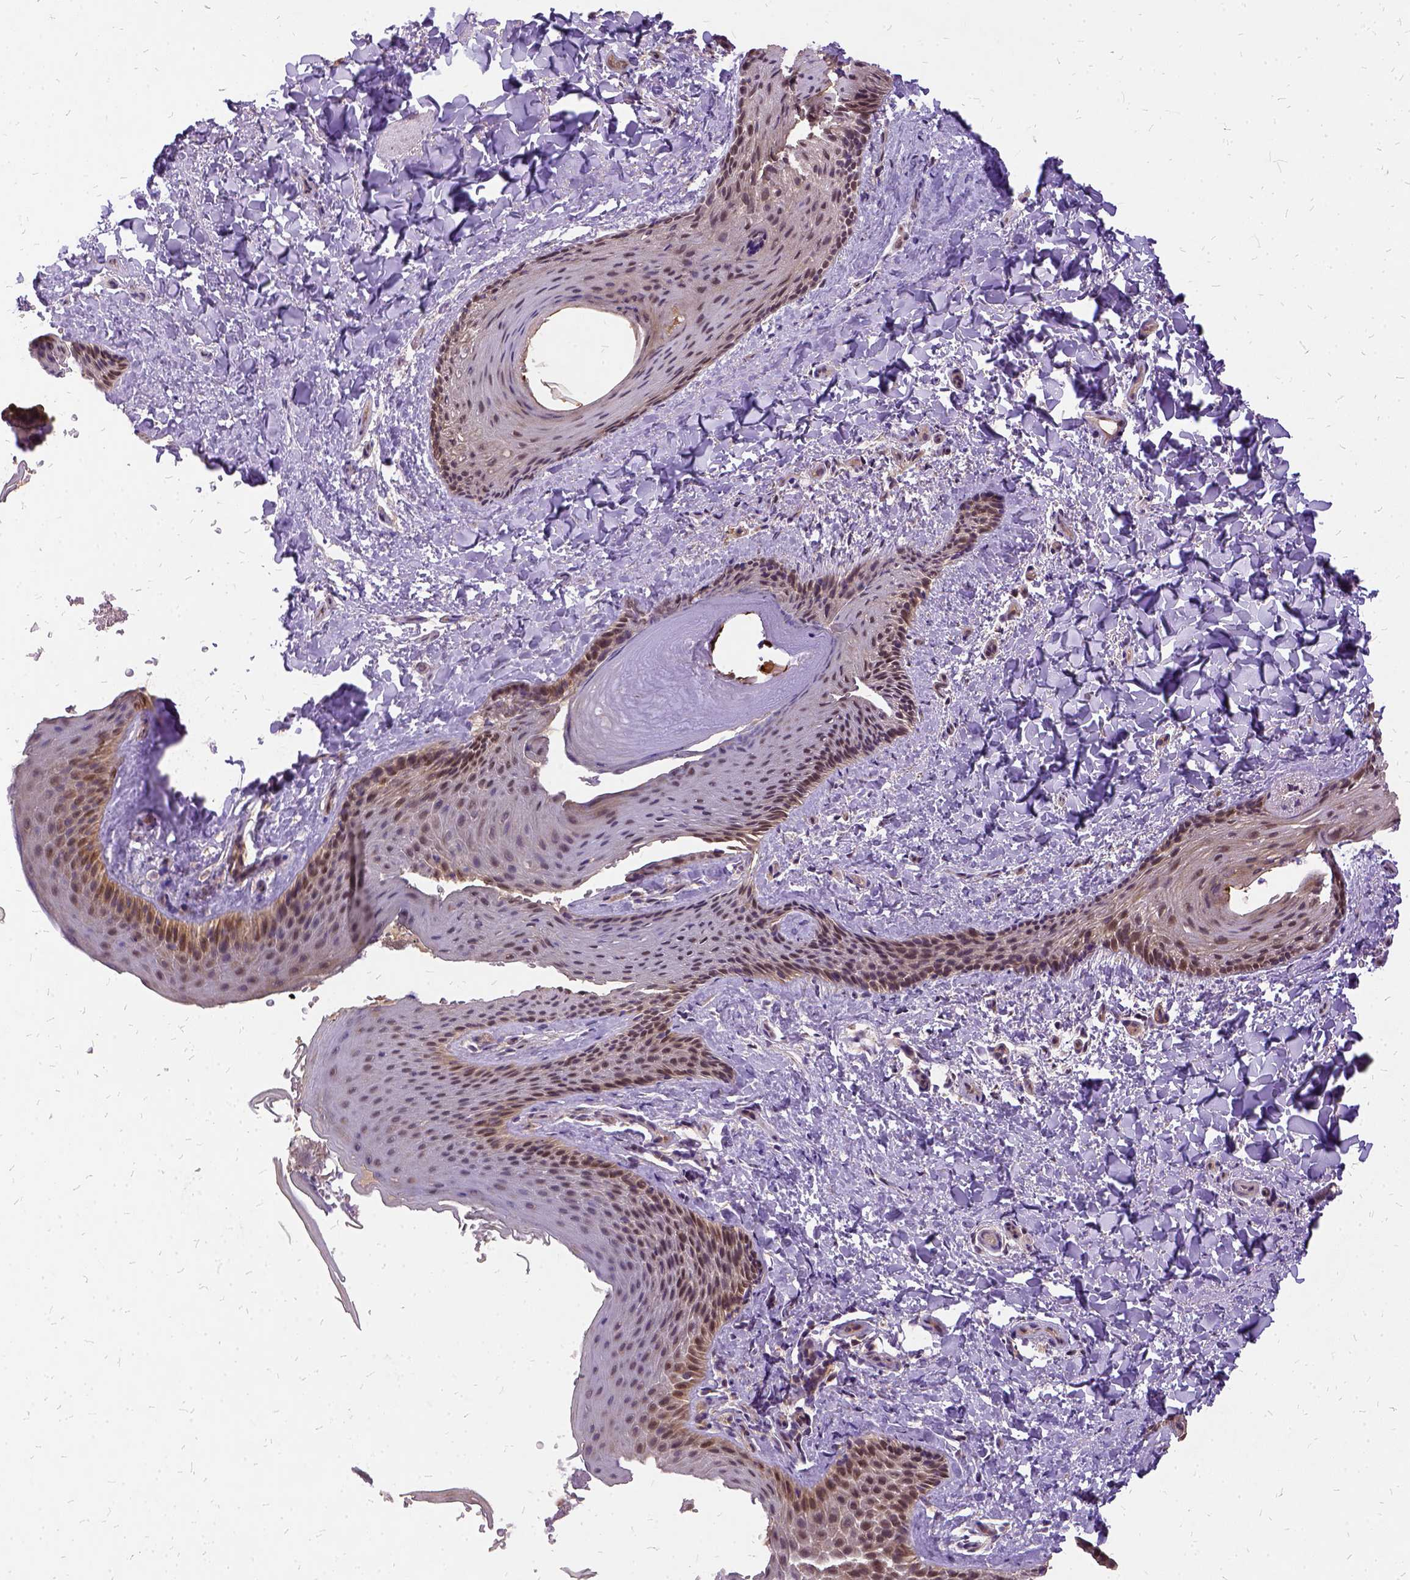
{"staining": {"intensity": "moderate", "quantity": ">75%", "location": "cytoplasmic/membranous"}, "tissue": "skin", "cell_type": "Epidermal cells", "image_type": "normal", "snomed": [{"axis": "morphology", "description": "Normal tissue, NOS"}, {"axis": "topography", "description": "Anal"}], "caption": "Protein positivity by immunohistochemistry (IHC) displays moderate cytoplasmic/membranous positivity in approximately >75% of epidermal cells in normal skin.", "gene": "ILRUN", "patient": {"sex": "male", "age": 36}}